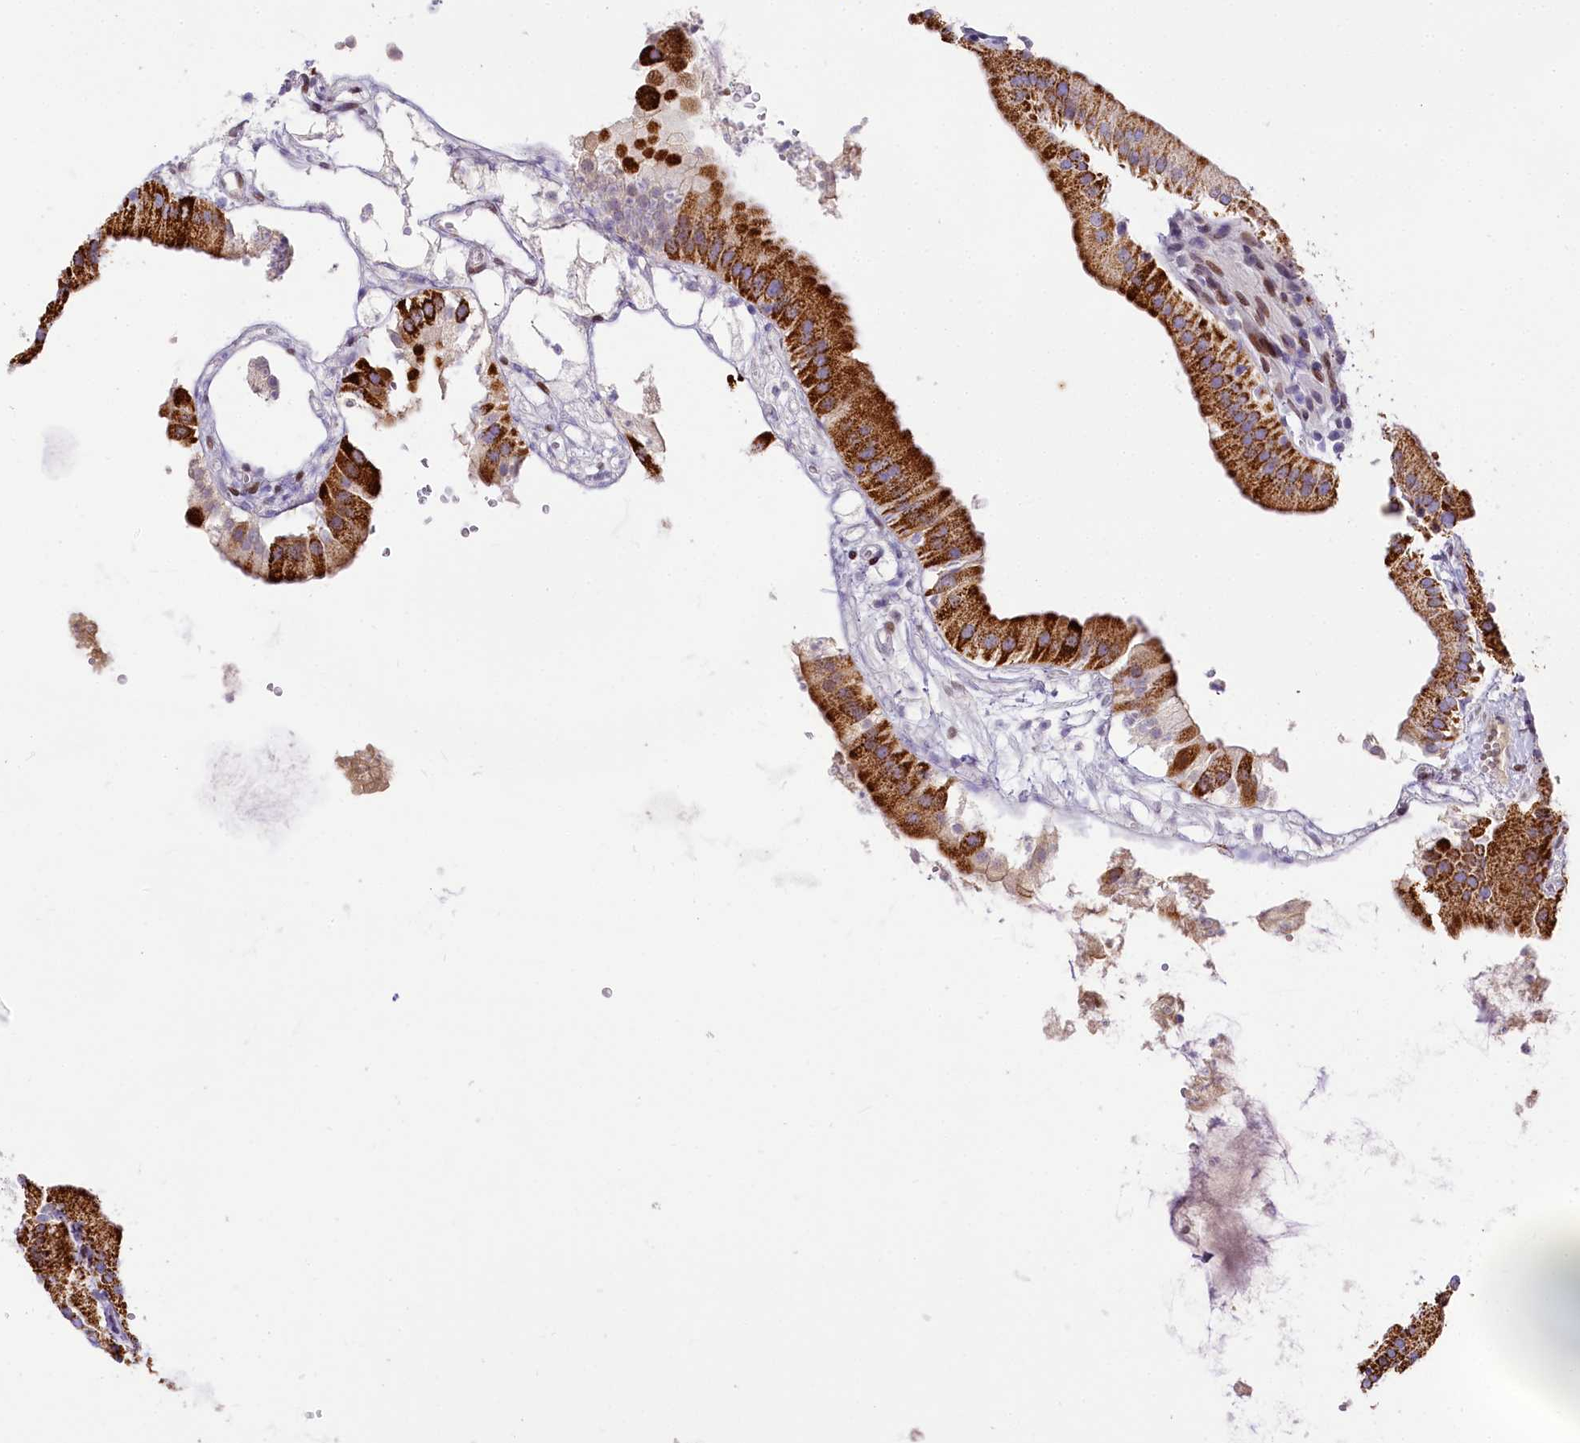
{"staining": {"intensity": "strong", "quantity": "25%-75%", "location": "cytoplasmic/membranous"}, "tissue": "gallbladder", "cell_type": "Glandular cells", "image_type": "normal", "snomed": [{"axis": "morphology", "description": "Normal tissue, NOS"}, {"axis": "topography", "description": "Gallbladder"}], "caption": "Immunohistochemistry (DAB) staining of benign gallbladder displays strong cytoplasmic/membranous protein positivity in about 25%-75% of glandular cells.", "gene": "PPIP5K2", "patient": {"sex": "male", "age": 55}}